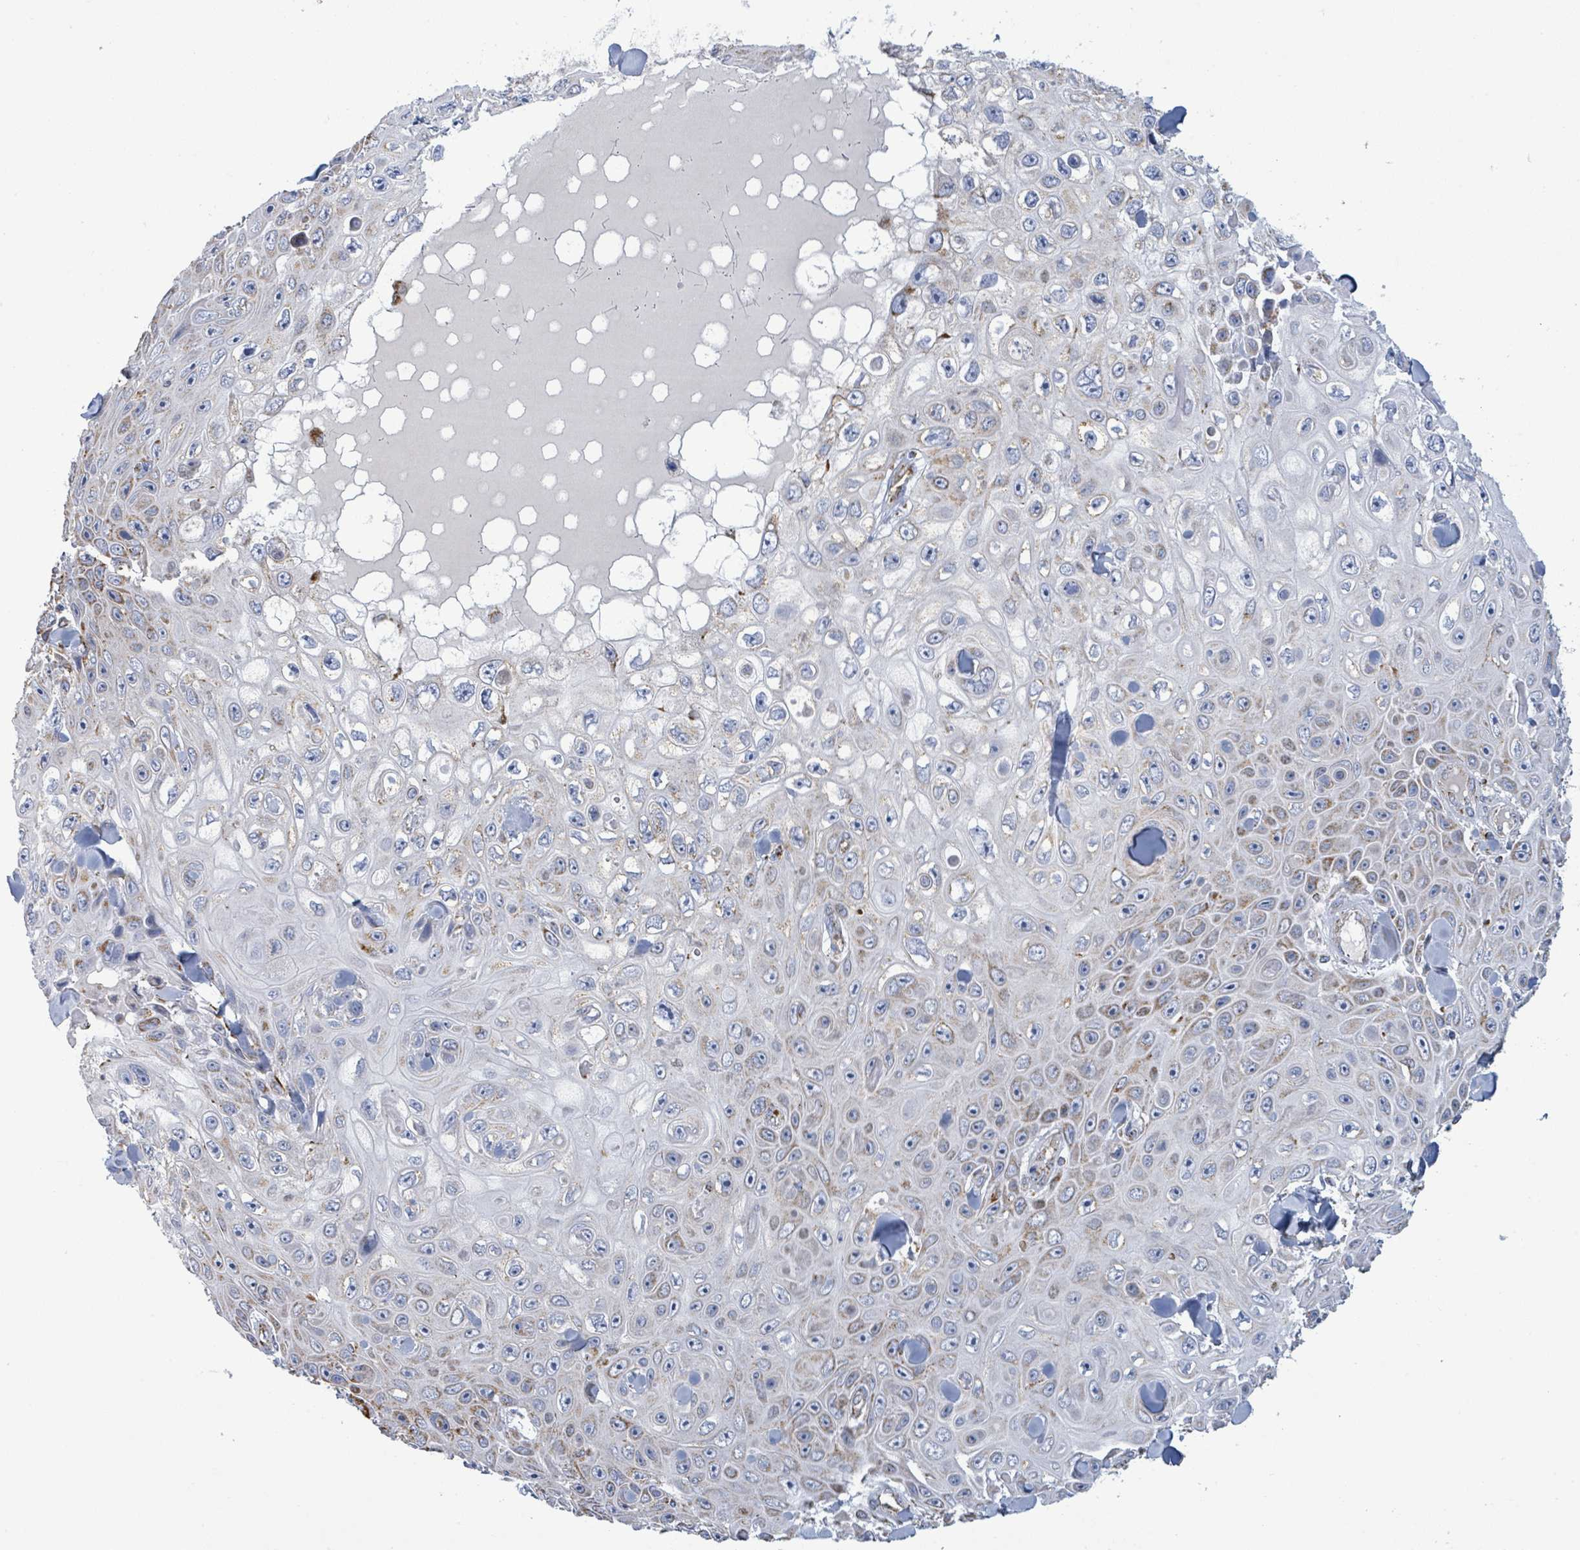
{"staining": {"intensity": "weak", "quantity": "25%-75%", "location": "cytoplasmic/membranous"}, "tissue": "skin cancer", "cell_type": "Tumor cells", "image_type": "cancer", "snomed": [{"axis": "morphology", "description": "Squamous cell carcinoma, NOS"}, {"axis": "topography", "description": "Skin"}], "caption": "Protein staining displays weak cytoplasmic/membranous staining in about 25%-75% of tumor cells in skin cancer (squamous cell carcinoma). (brown staining indicates protein expression, while blue staining denotes nuclei).", "gene": "SUCLG2", "patient": {"sex": "male", "age": 82}}